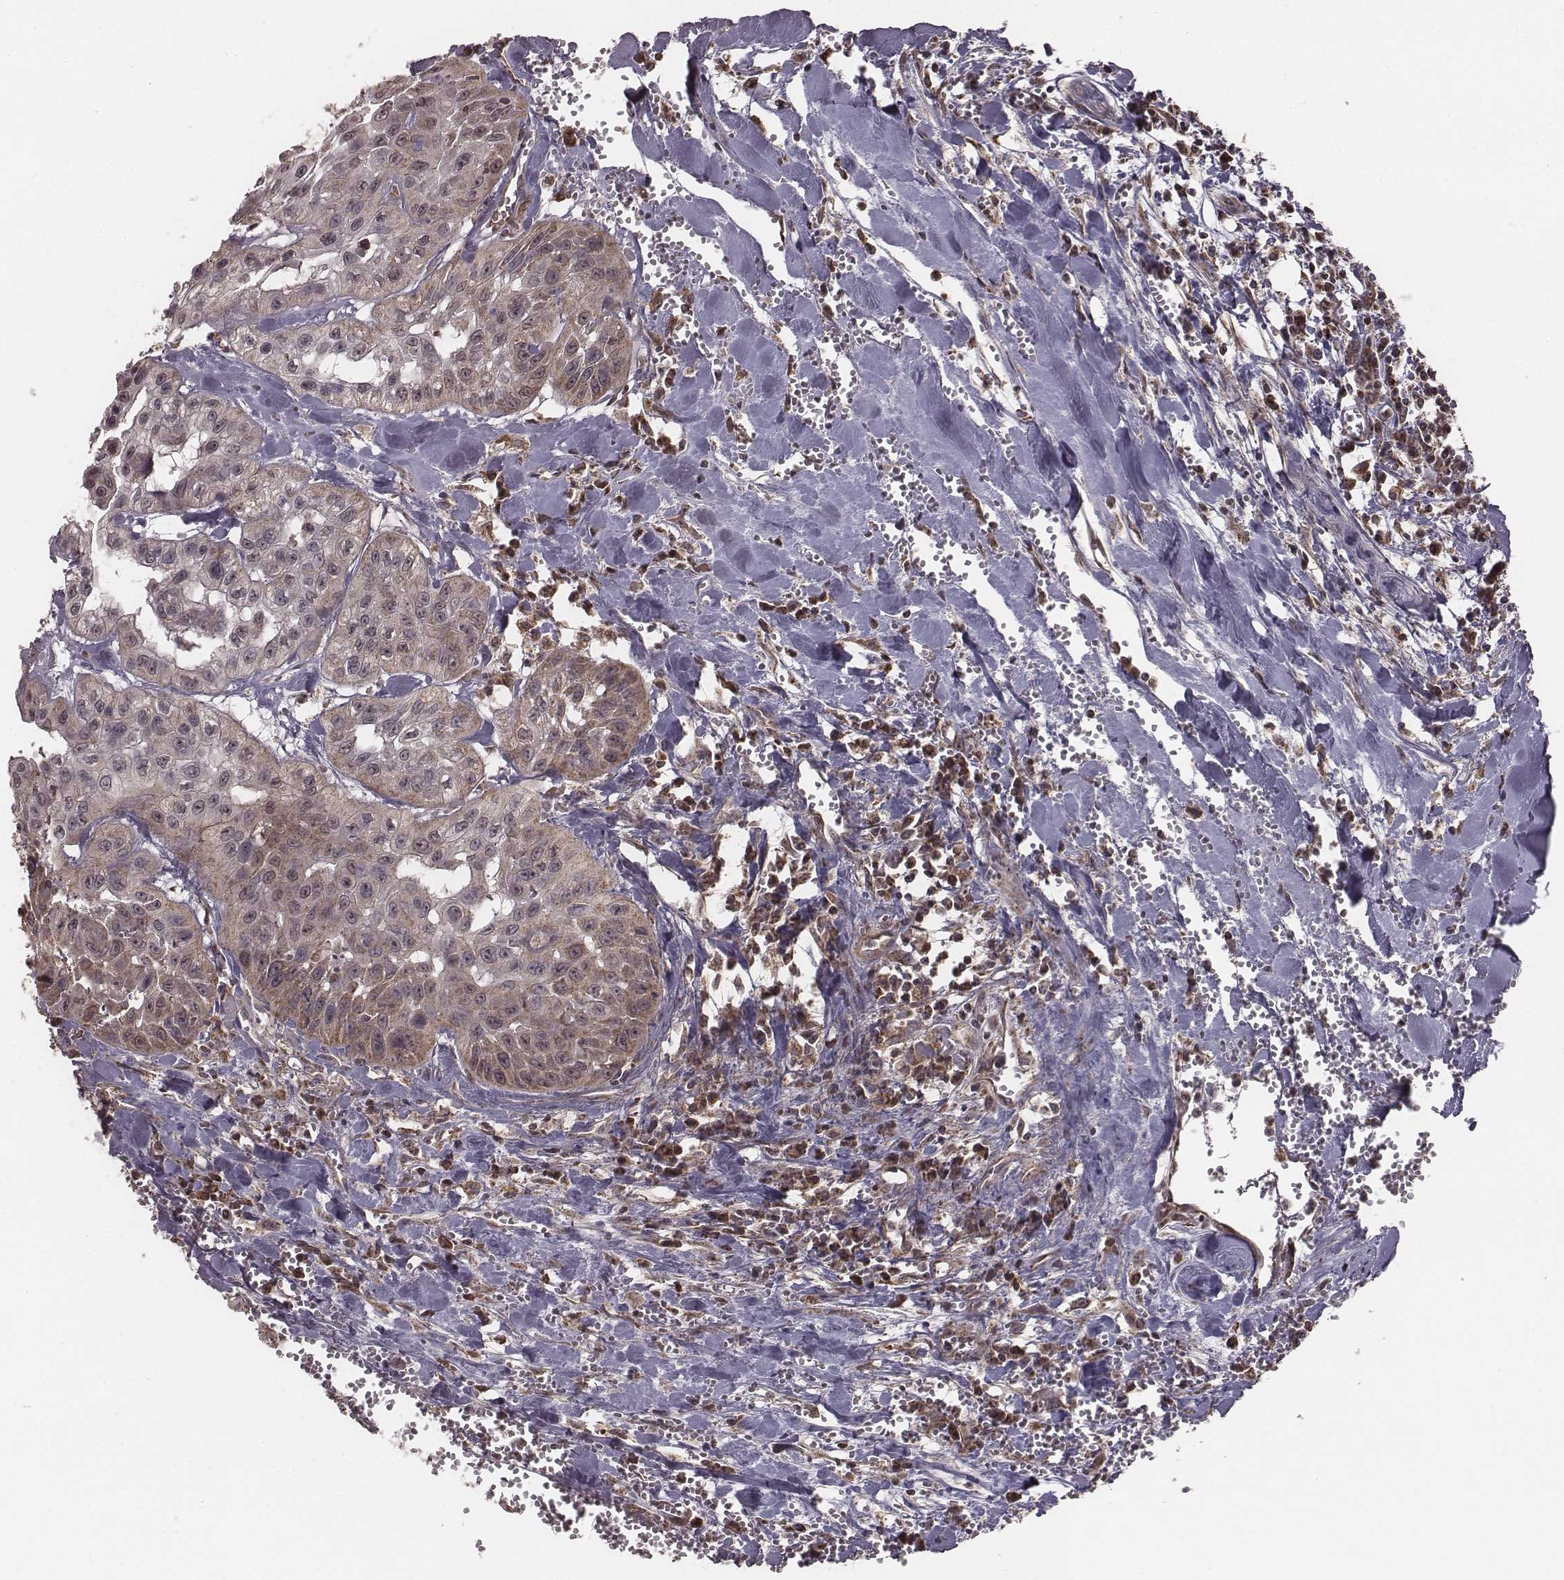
{"staining": {"intensity": "moderate", "quantity": ">75%", "location": "cytoplasmic/membranous"}, "tissue": "head and neck cancer", "cell_type": "Tumor cells", "image_type": "cancer", "snomed": [{"axis": "morphology", "description": "Adenocarcinoma, NOS"}, {"axis": "topography", "description": "Head-Neck"}], "caption": "Brown immunohistochemical staining in human head and neck cancer reveals moderate cytoplasmic/membranous staining in about >75% of tumor cells. (Brightfield microscopy of DAB IHC at high magnification).", "gene": "PDCD2L", "patient": {"sex": "male", "age": 73}}